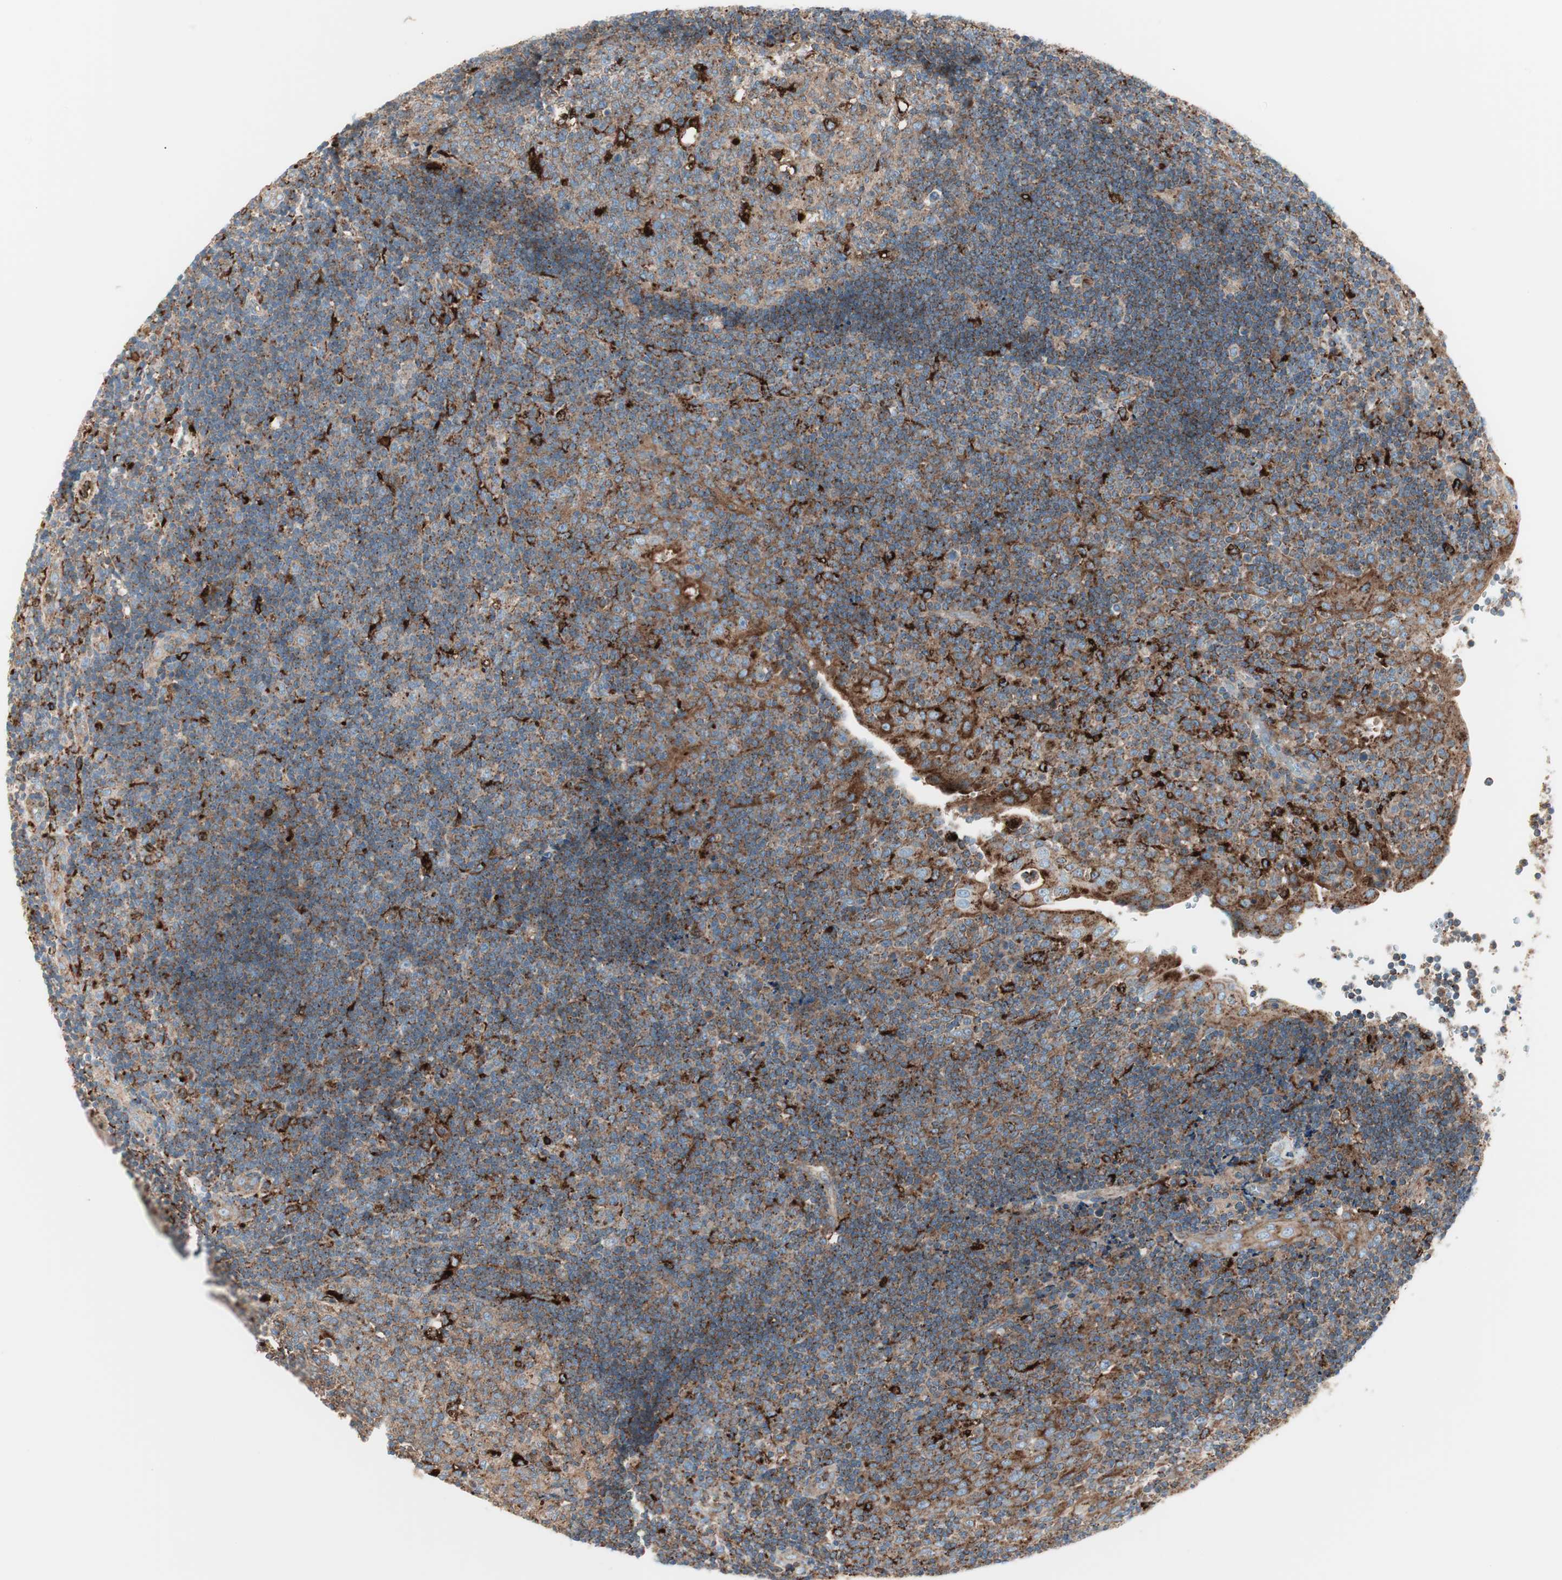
{"staining": {"intensity": "strong", "quantity": "<25%", "location": "cytoplasmic/membranous"}, "tissue": "tonsil", "cell_type": "Germinal center cells", "image_type": "normal", "snomed": [{"axis": "morphology", "description": "Normal tissue, NOS"}, {"axis": "topography", "description": "Tonsil"}], "caption": "A photomicrograph of human tonsil stained for a protein exhibits strong cytoplasmic/membranous brown staining in germinal center cells.", "gene": "ATP6V1G1", "patient": {"sex": "female", "age": 40}}